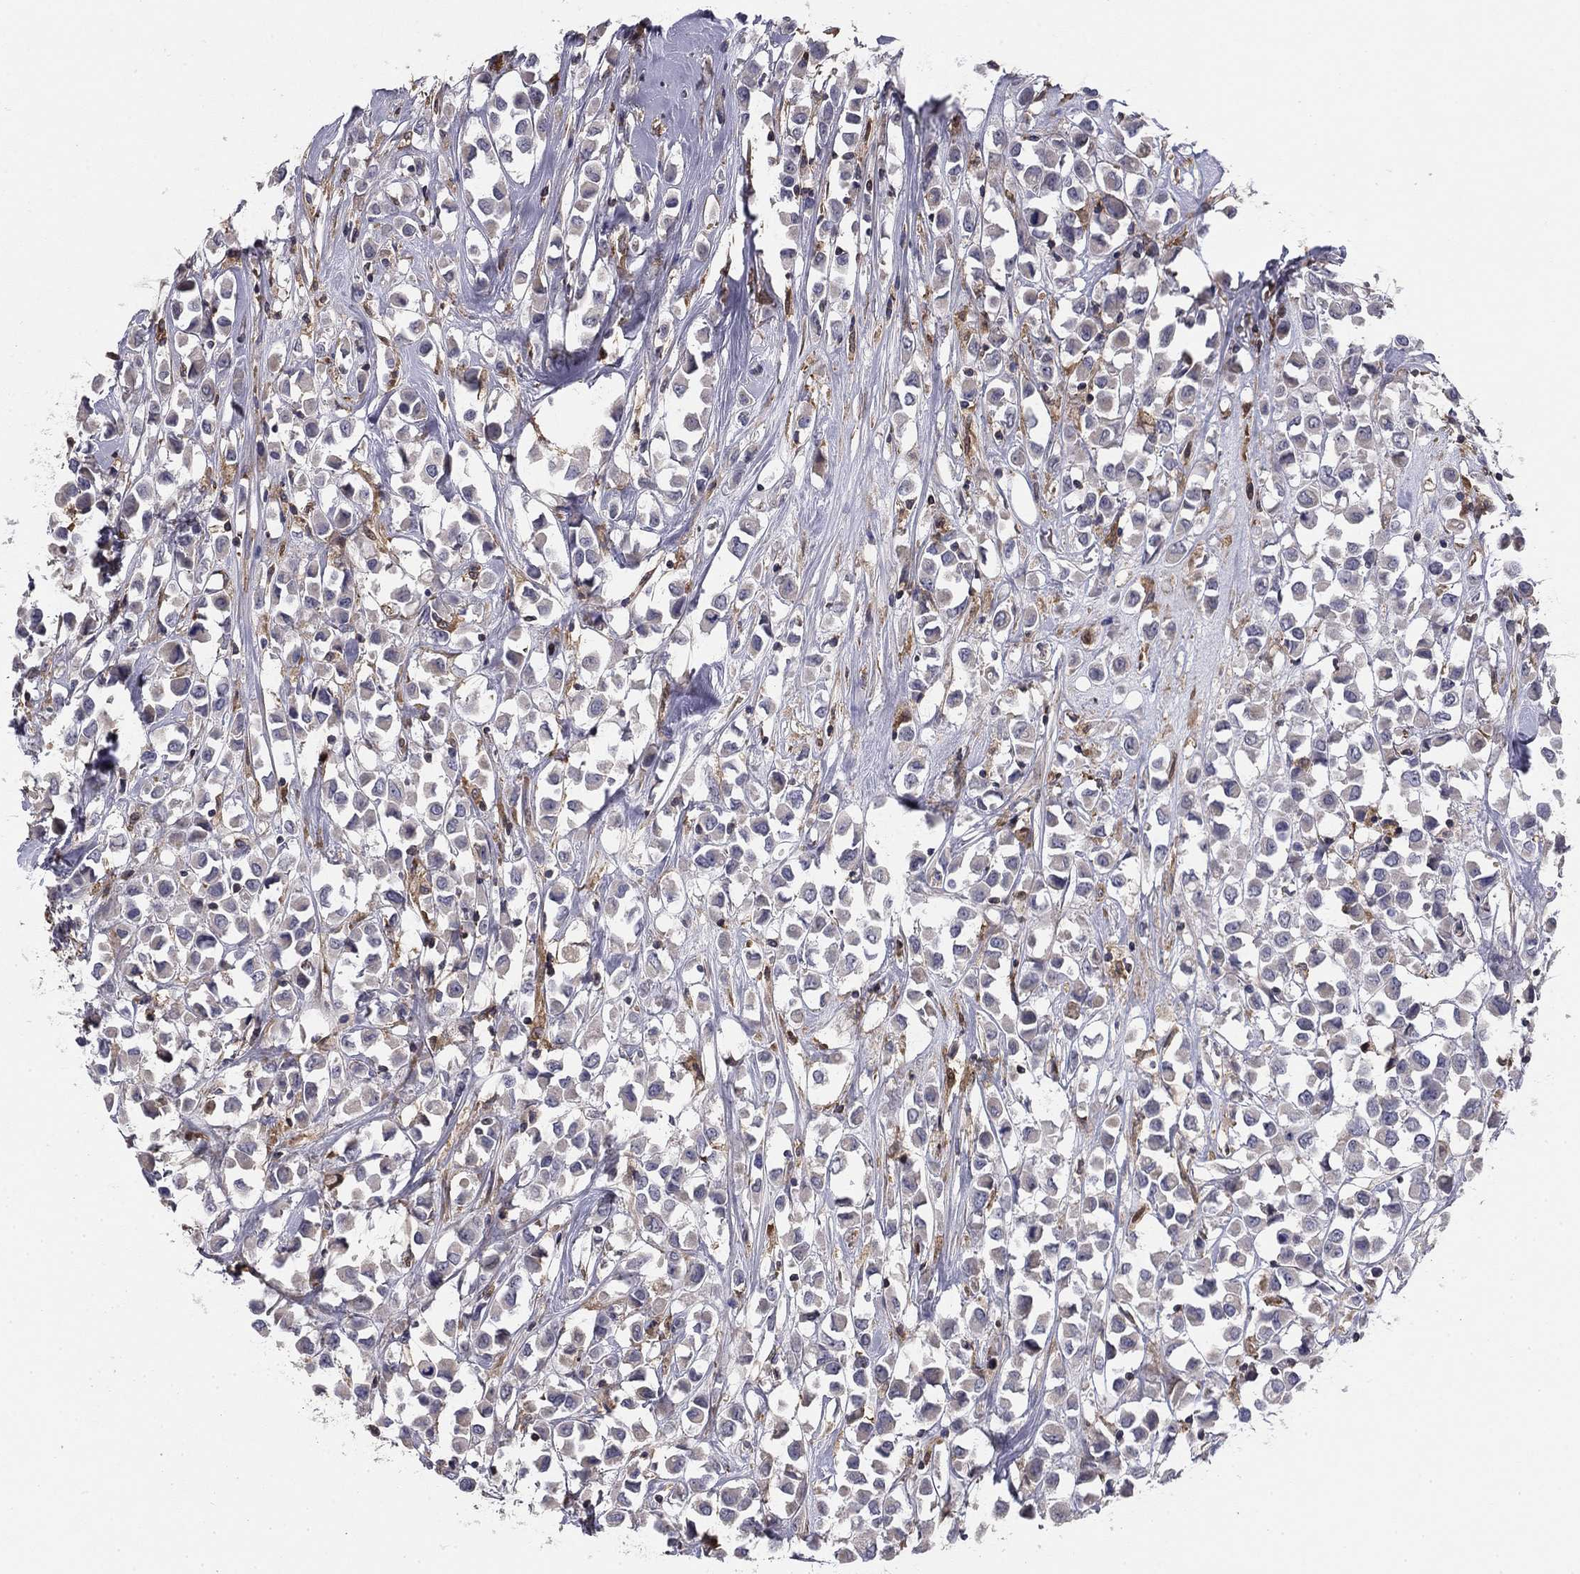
{"staining": {"intensity": "negative", "quantity": "none", "location": "none"}, "tissue": "breast cancer", "cell_type": "Tumor cells", "image_type": "cancer", "snomed": [{"axis": "morphology", "description": "Duct carcinoma"}, {"axis": "topography", "description": "Breast"}], "caption": "Breast infiltrating ductal carcinoma was stained to show a protein in brown. There is no significant positivity in tumor cells.", "gene": "PLCB2", "patient": {"sex": "female", "age": 61}}